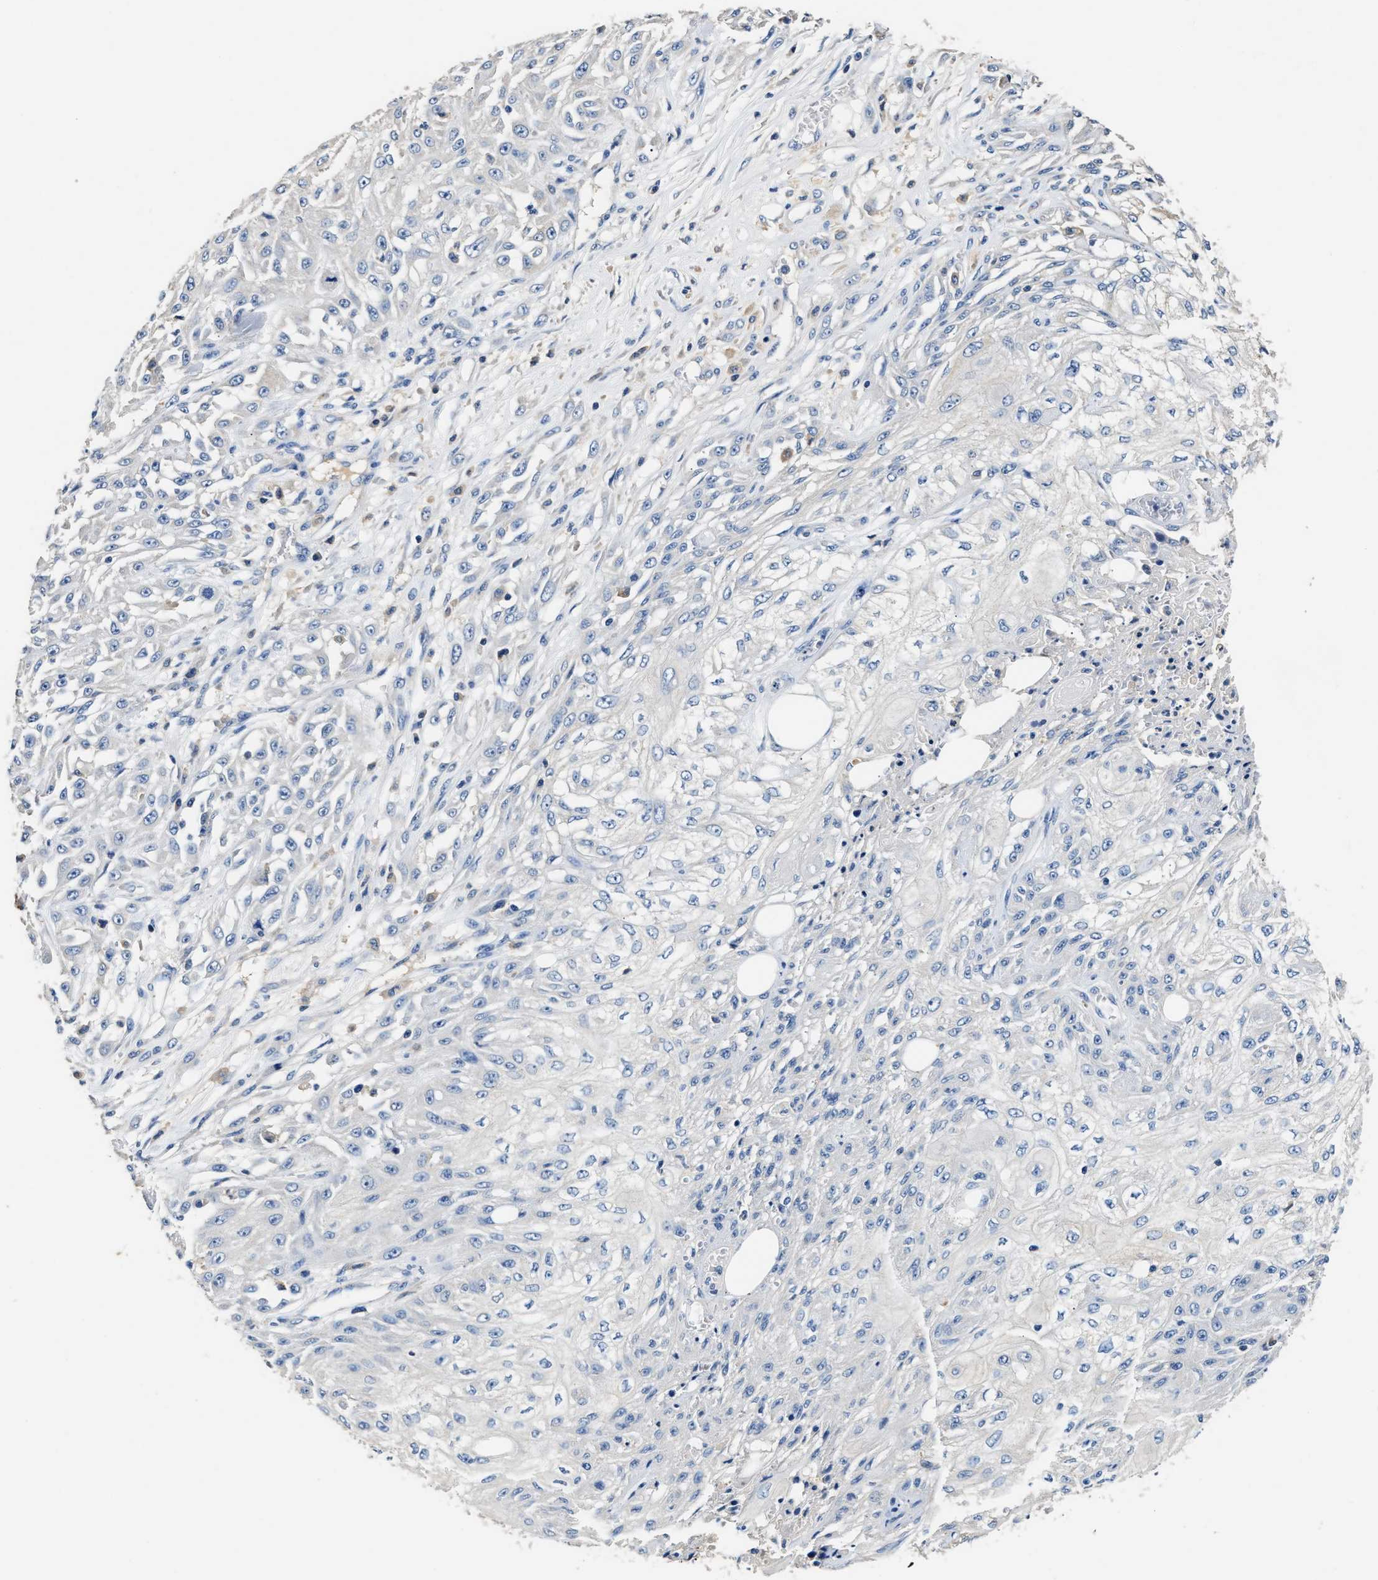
{"staining": {"intensity": "negative", "quantity": "none", "location": "none"}, "tissue": "skin cancer", "cell_type": "Tumor cells", "image_type": "cancer", "snomed": [{"axis": "morphology", "description": "Squamous cell carcinoma, NOS"}, {"axis": "morphology", "description": "Squamous cell carcinoma, metastatic, NOS"}, {"axis": "topography", "description": "Skin"}, {"axis": "topography", "description": "Lymph node"}], "caption": "DAB (3,3'-diaminobenzidine) immunohistochemical staining of skin cancer displays no significant positivity in tumor cells. (Immunohistochemistry, brightfield microscopy, high magnification).", "gene": "SLCO2B1", "patient": {"sex": "male", "age": 75}}